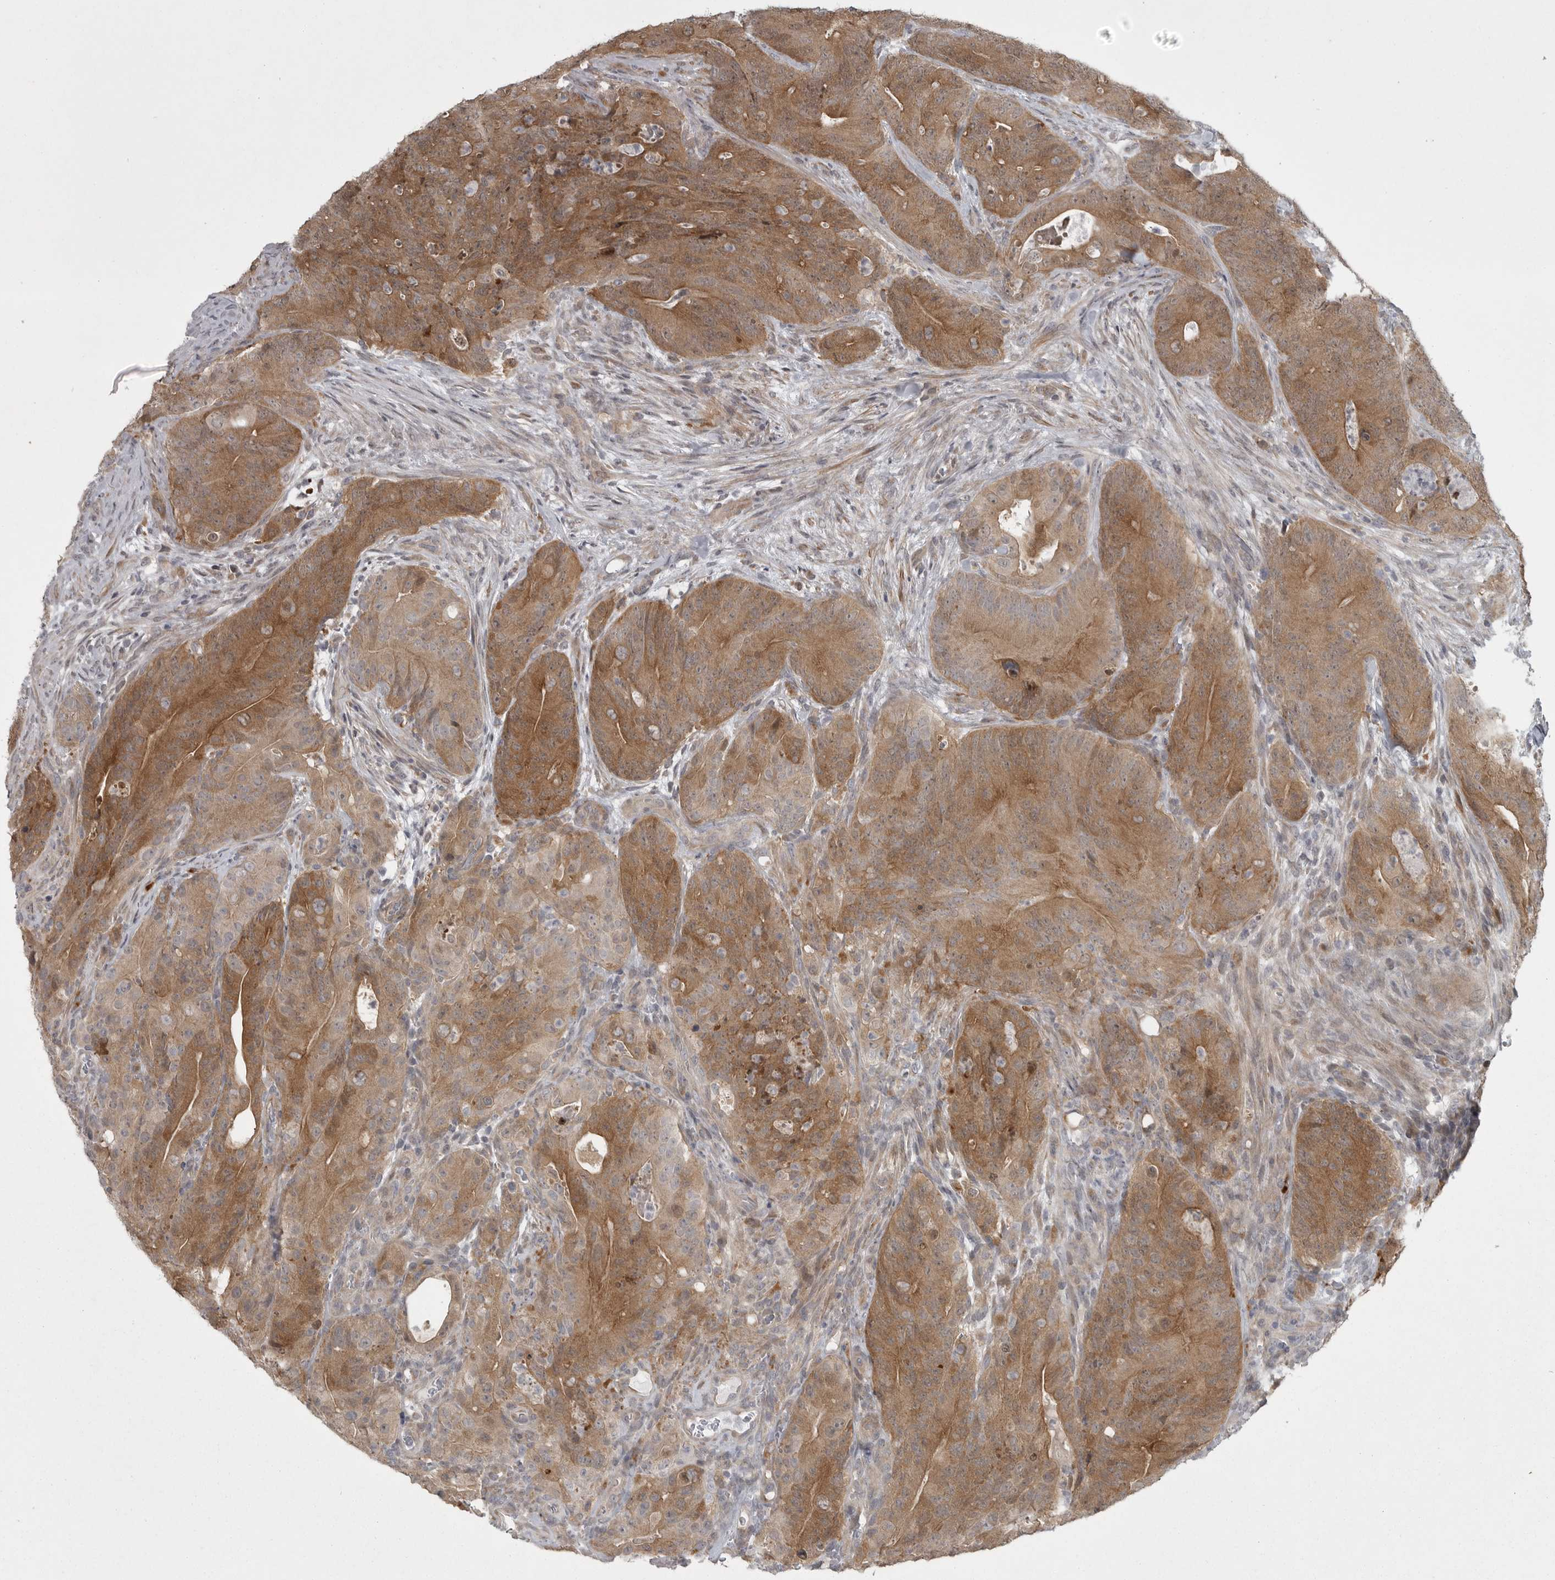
{"staining": {"intensity": "moderate", "quantity": ">75%", "location": "cytoplasmic/membranous"}, "tissue": "colorectal cancer", "cell_type": "Tumor cells", "image_type": "cancer", "snomed": [{"axis": "morphology", "description": "Normal tissue, NOS"}, {"axis": "topography", "description": "Colon"}], "caption": "Immunohistochemistry (IHC) histopathology image of human colorectal cancer stained for a protein (brown), which exhibits medium levels of moderate cytoplasmic/membranous expression in approximately >75% of tumor cells.", "gene": "PPP1R9A", "patient": {"sex": "female", "age": 82}}